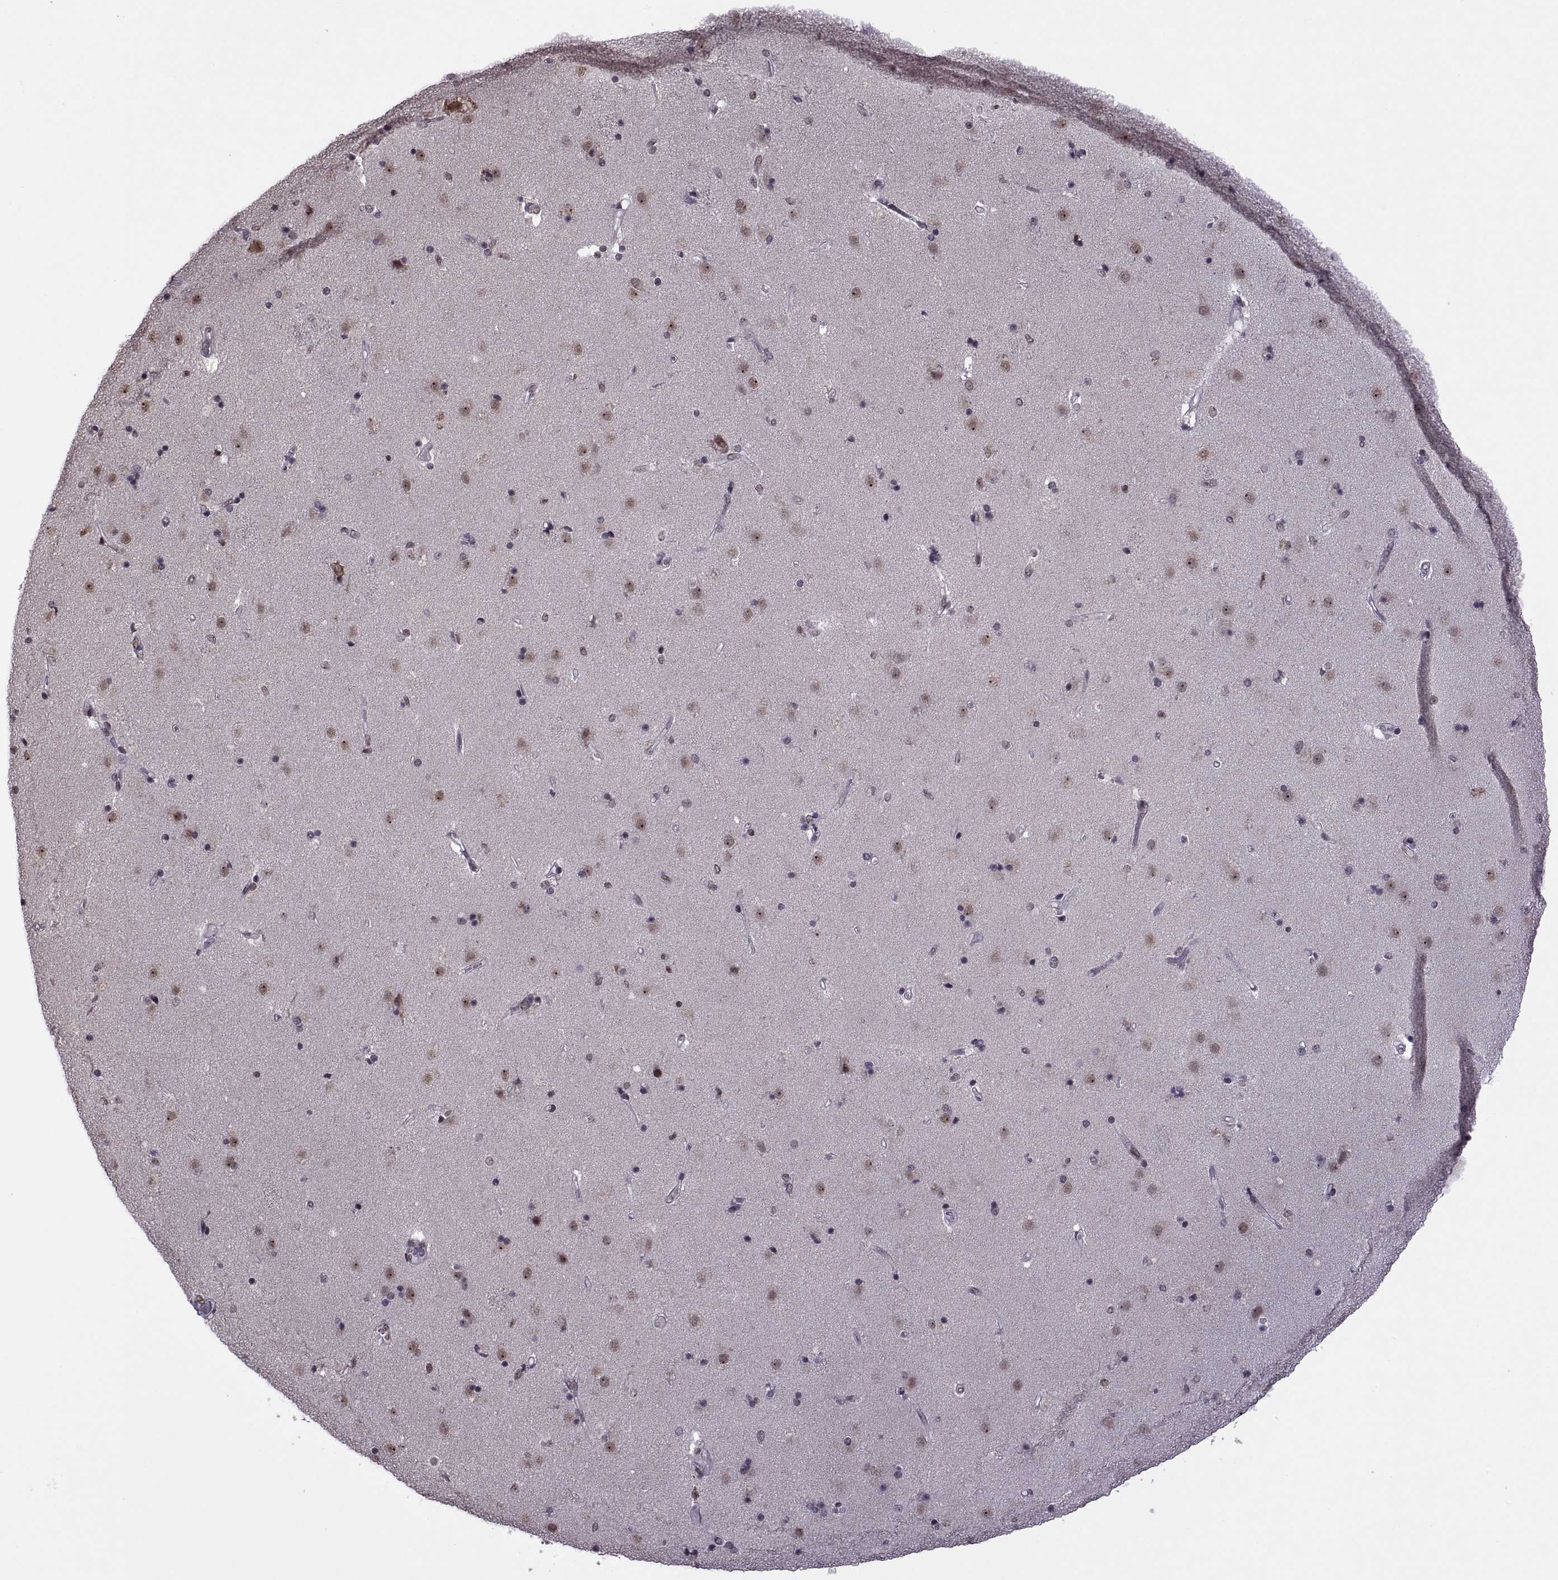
{"staining": {"intensity": "negative", "quantity": "none", "location": "none"}, "tissue": "caudate", "cell_type": "Glial cells", "image_type": "normal", "snomed": [{"axis": "morphology", "description": "Normal tissue, NOS"}, {"axis": "topography", "description": "Lateral ventricle wall"}], "caption": "Immunohistochemical staining of normal human caudate reveals no significant positivity in glial cells. The staining was performed using DAB (3,3'-diaminobenzidine) to visualize the protein expression in brown, while the nuclei were stained in blue with hematoxylin (Magnification: 20x).", "gene": "INTS3", "patient": {"sex": "female", "age": 71}}